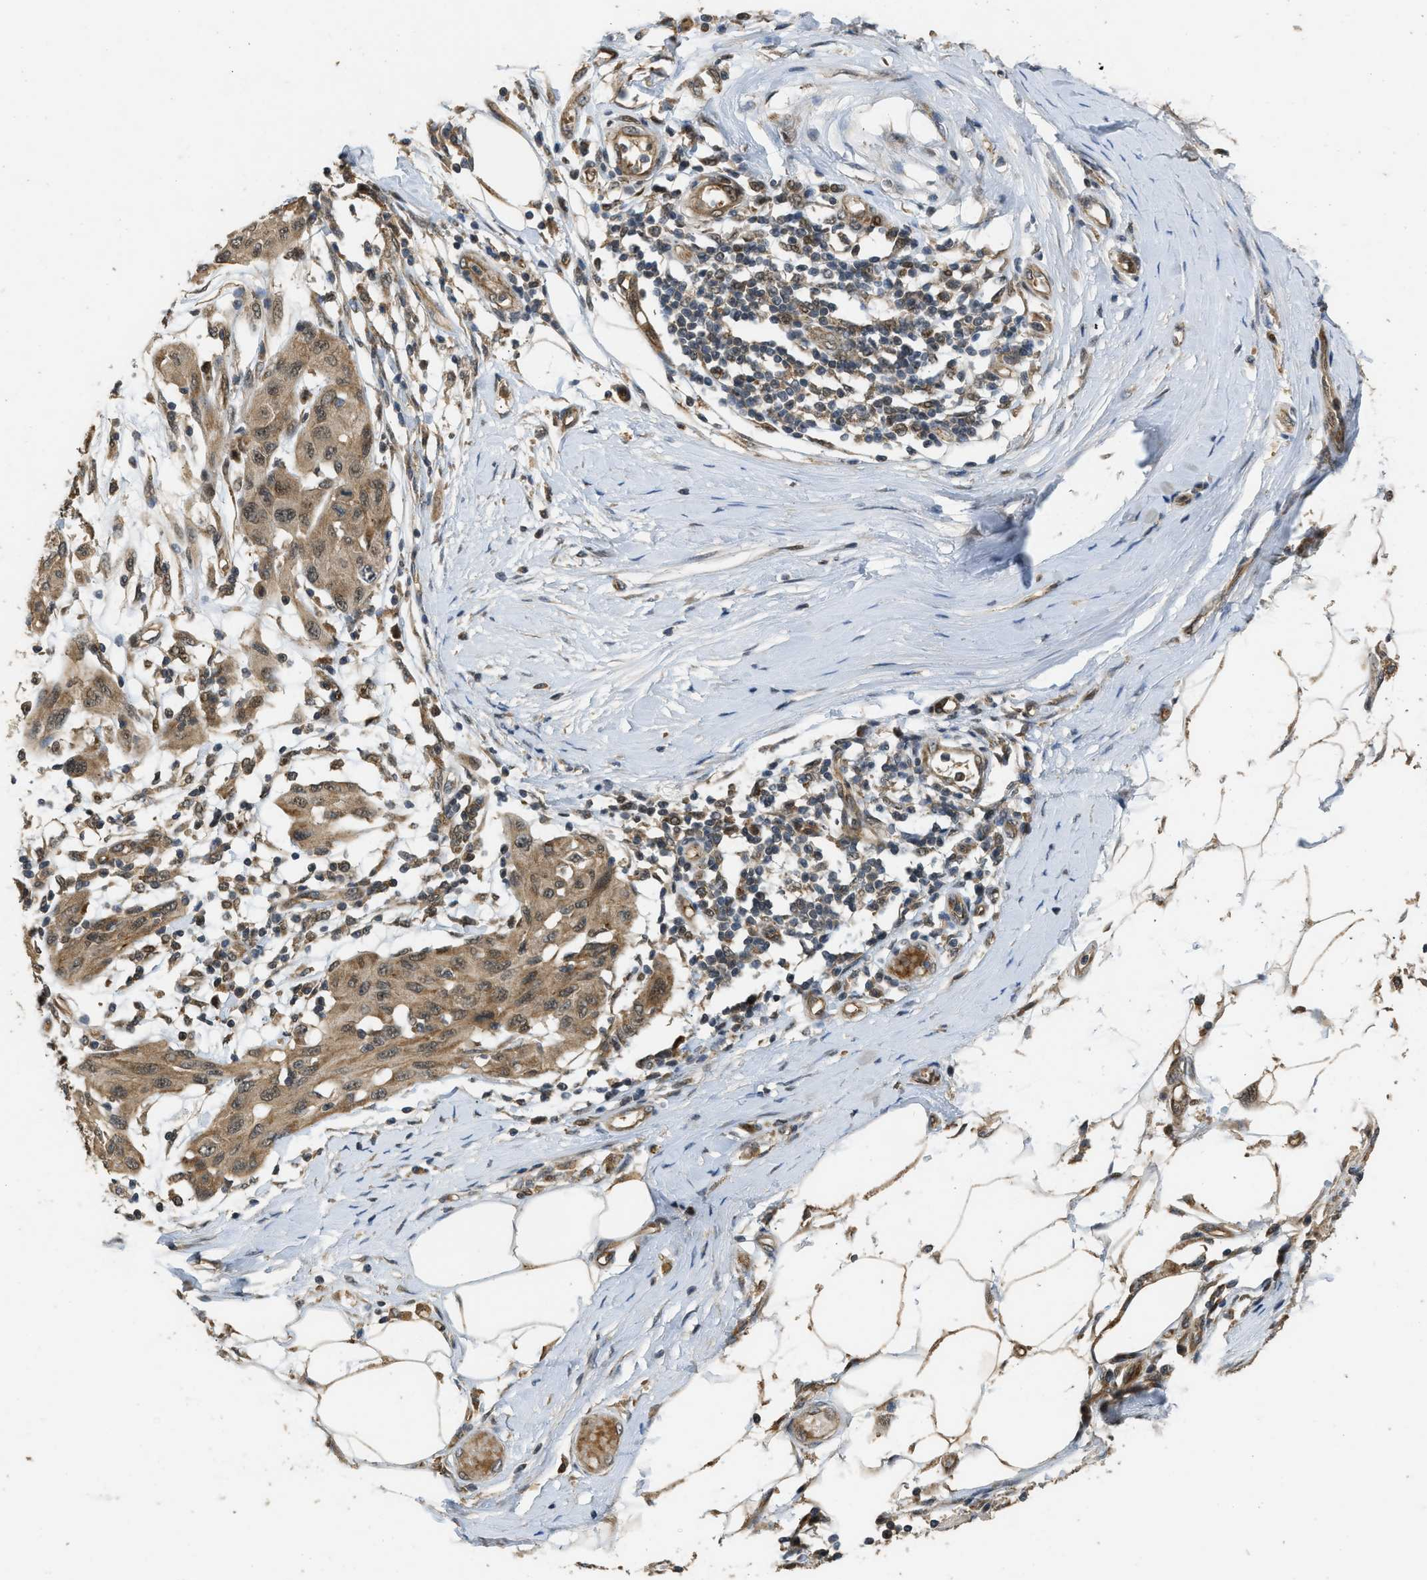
{"staining": {"intensity": "moderate", "quantity": ">75%", "location": "cytoplasmic/membranous"}, "tissue": "melanoma", "cell_type": "Tumor cells", "image_type": "cancer", "snomed": [{"axis": "morphology", "description": "Normal tissue, NOS"}, {"axis": "morphology", "description": "Malignant melanoma, NOS"}, {"axis": "topography", "description": "Skin"}], "caption": "The image reveals staining of malignant melanoma, revealing moderate cytoplasmic/membranous protein staining (brown color) within tumor cells.", "gene": "GET1", "patient": {"sex": "male", "age": 62}}